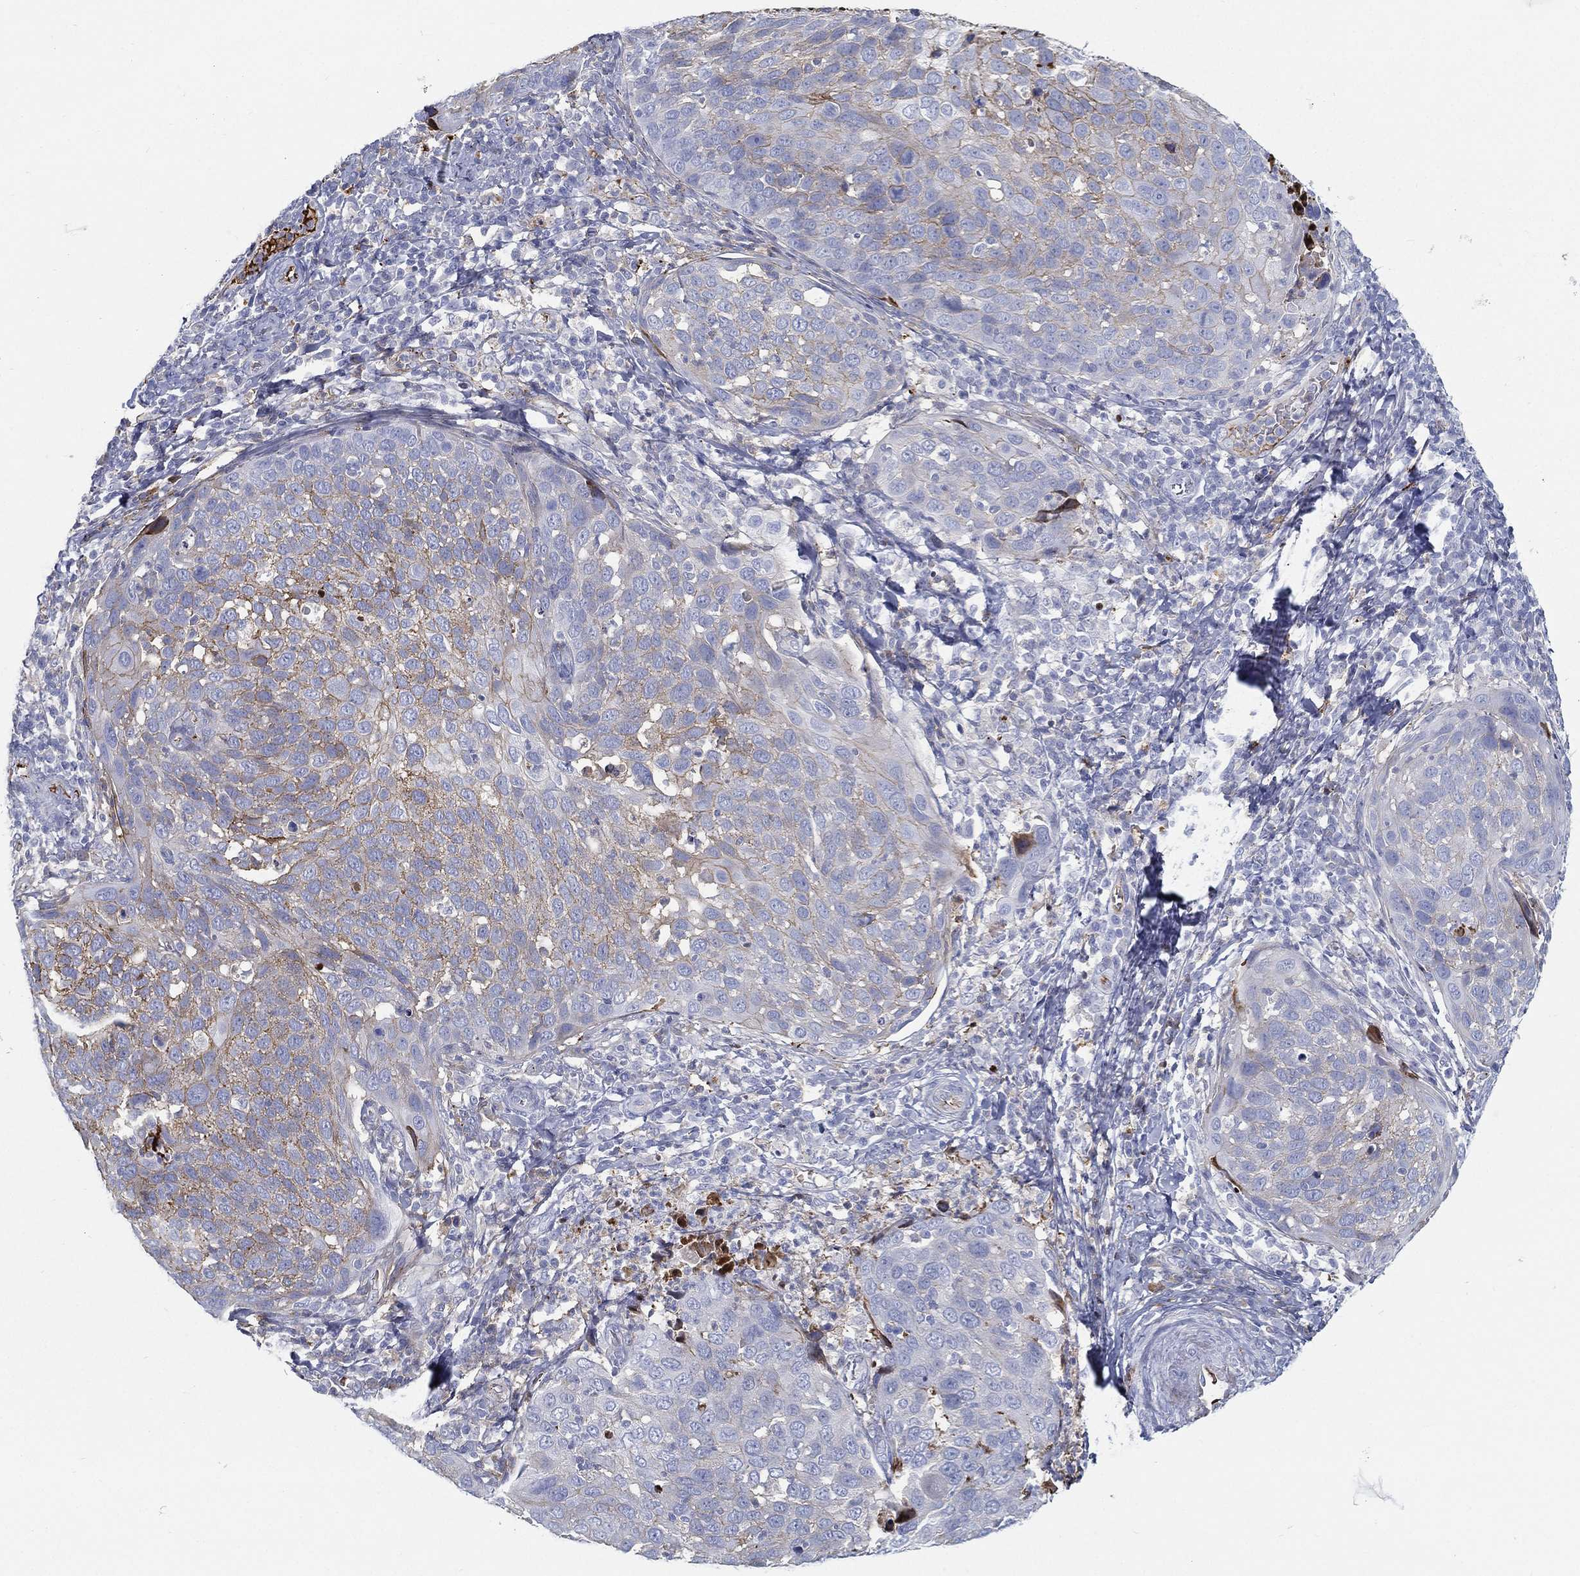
{"staining": {"intensity": "moderate", "quantity": "<25%", "location": "cytoplasmic/membranous"}, "tissue": "cervical cancer", "cell_type": "Tumor cells", "image_type": "cancer", "snomed": [{"axis": "morphology", "description": "Squamous cell carcinoma, NOS"}, {"axis": "topography", "description": "Cervix"}], "caption": "Human squamous cell carcinoma (cervical) stained with a protein marker shows moderate staining in tumor cells.", "gene": "IFNB1", "patient": {"sex": "female", "age": 54}}